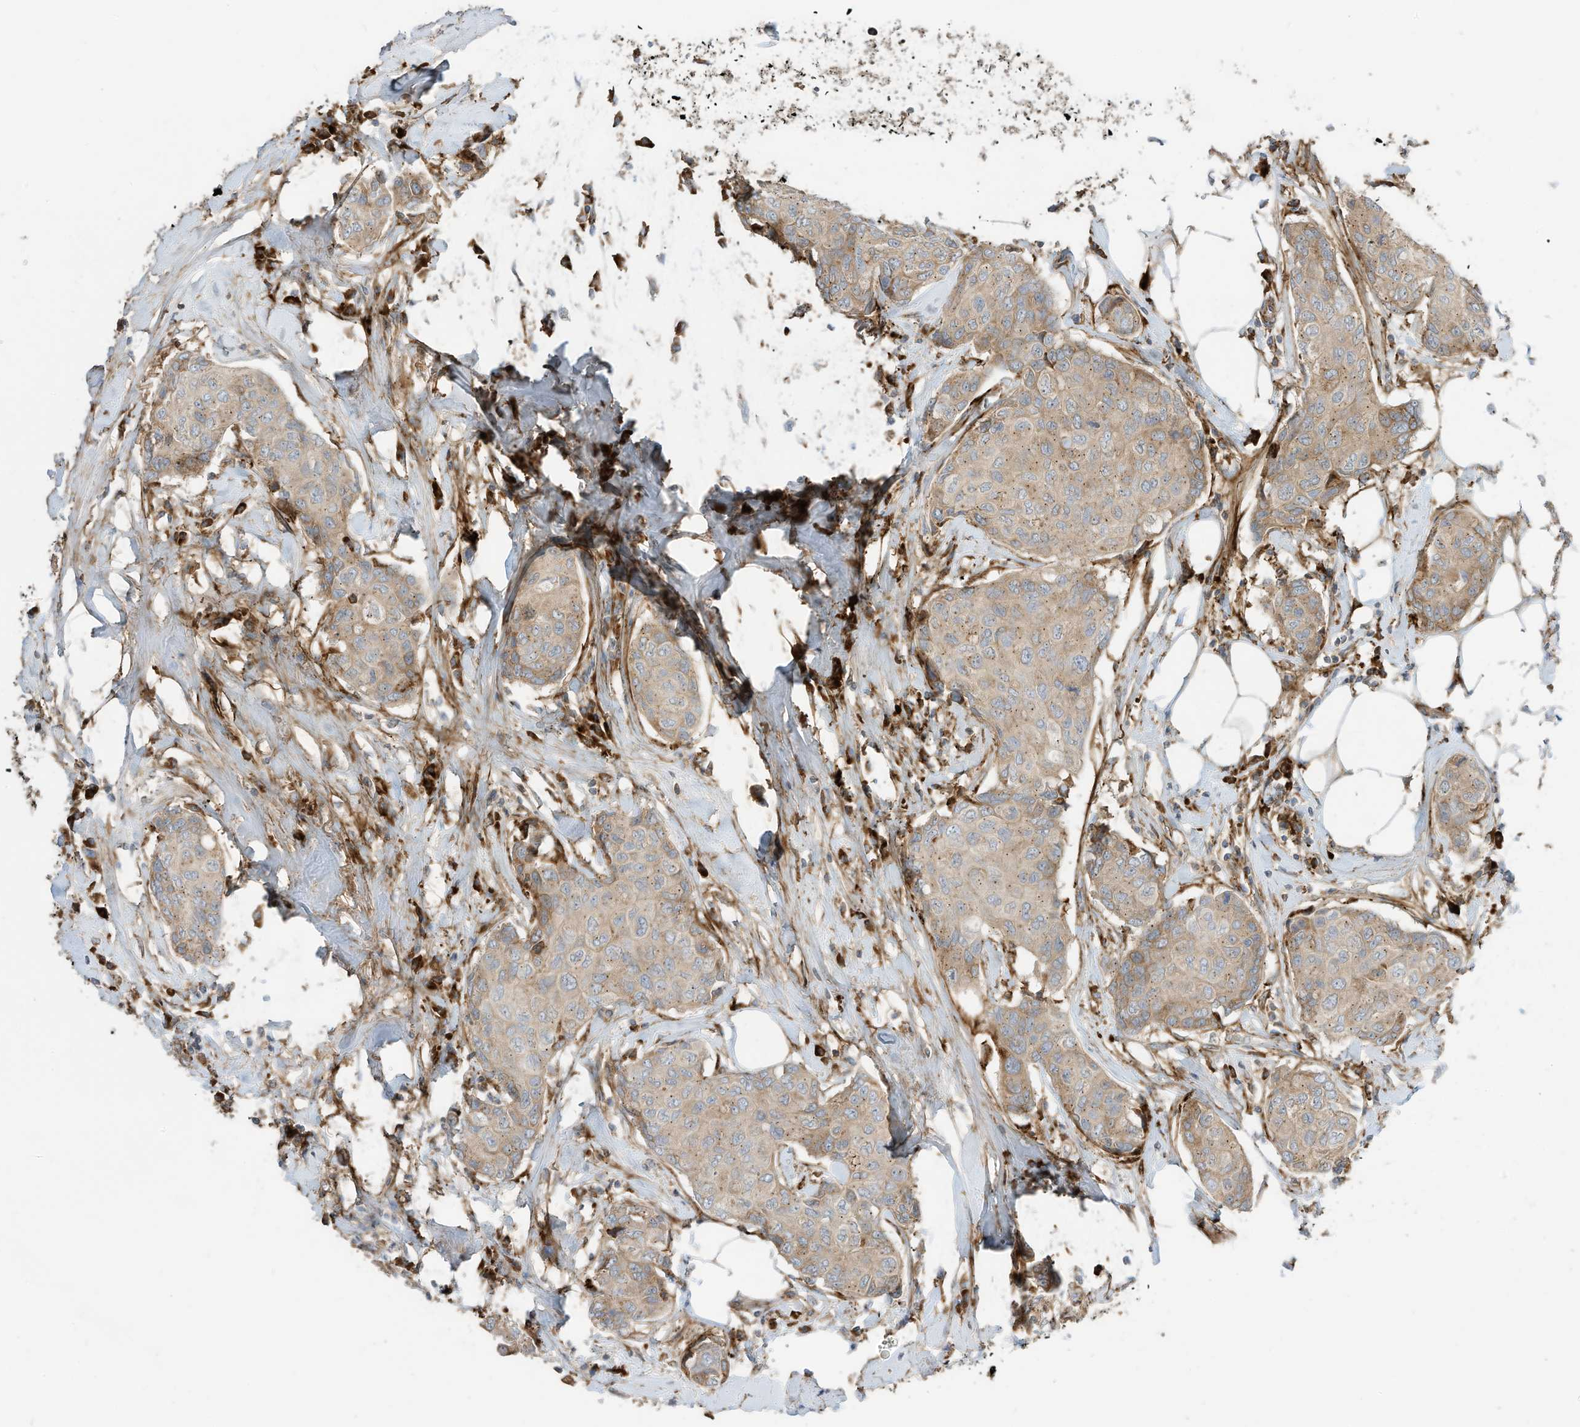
{"staining": {"intensity": "weak", "quantity": "25%-75%", "location": "cytoplasmic/membranous"}, "tissue": "breast cancer", "cell_type": "Tumor cells", "image_type": "cancer", "snomed": [{"axis": "morphology", "description": "Duct carcinoma"}, {"axis": "topography", "description": "Breast"}], "caption": "A micrograph of human breast cancer stained for a protein exhibits weak cytoplasmic/membranous brown staining in tumor cells.", "gene": "TRNAU1AP", "patient": {"sex": "female", "age": 80}}